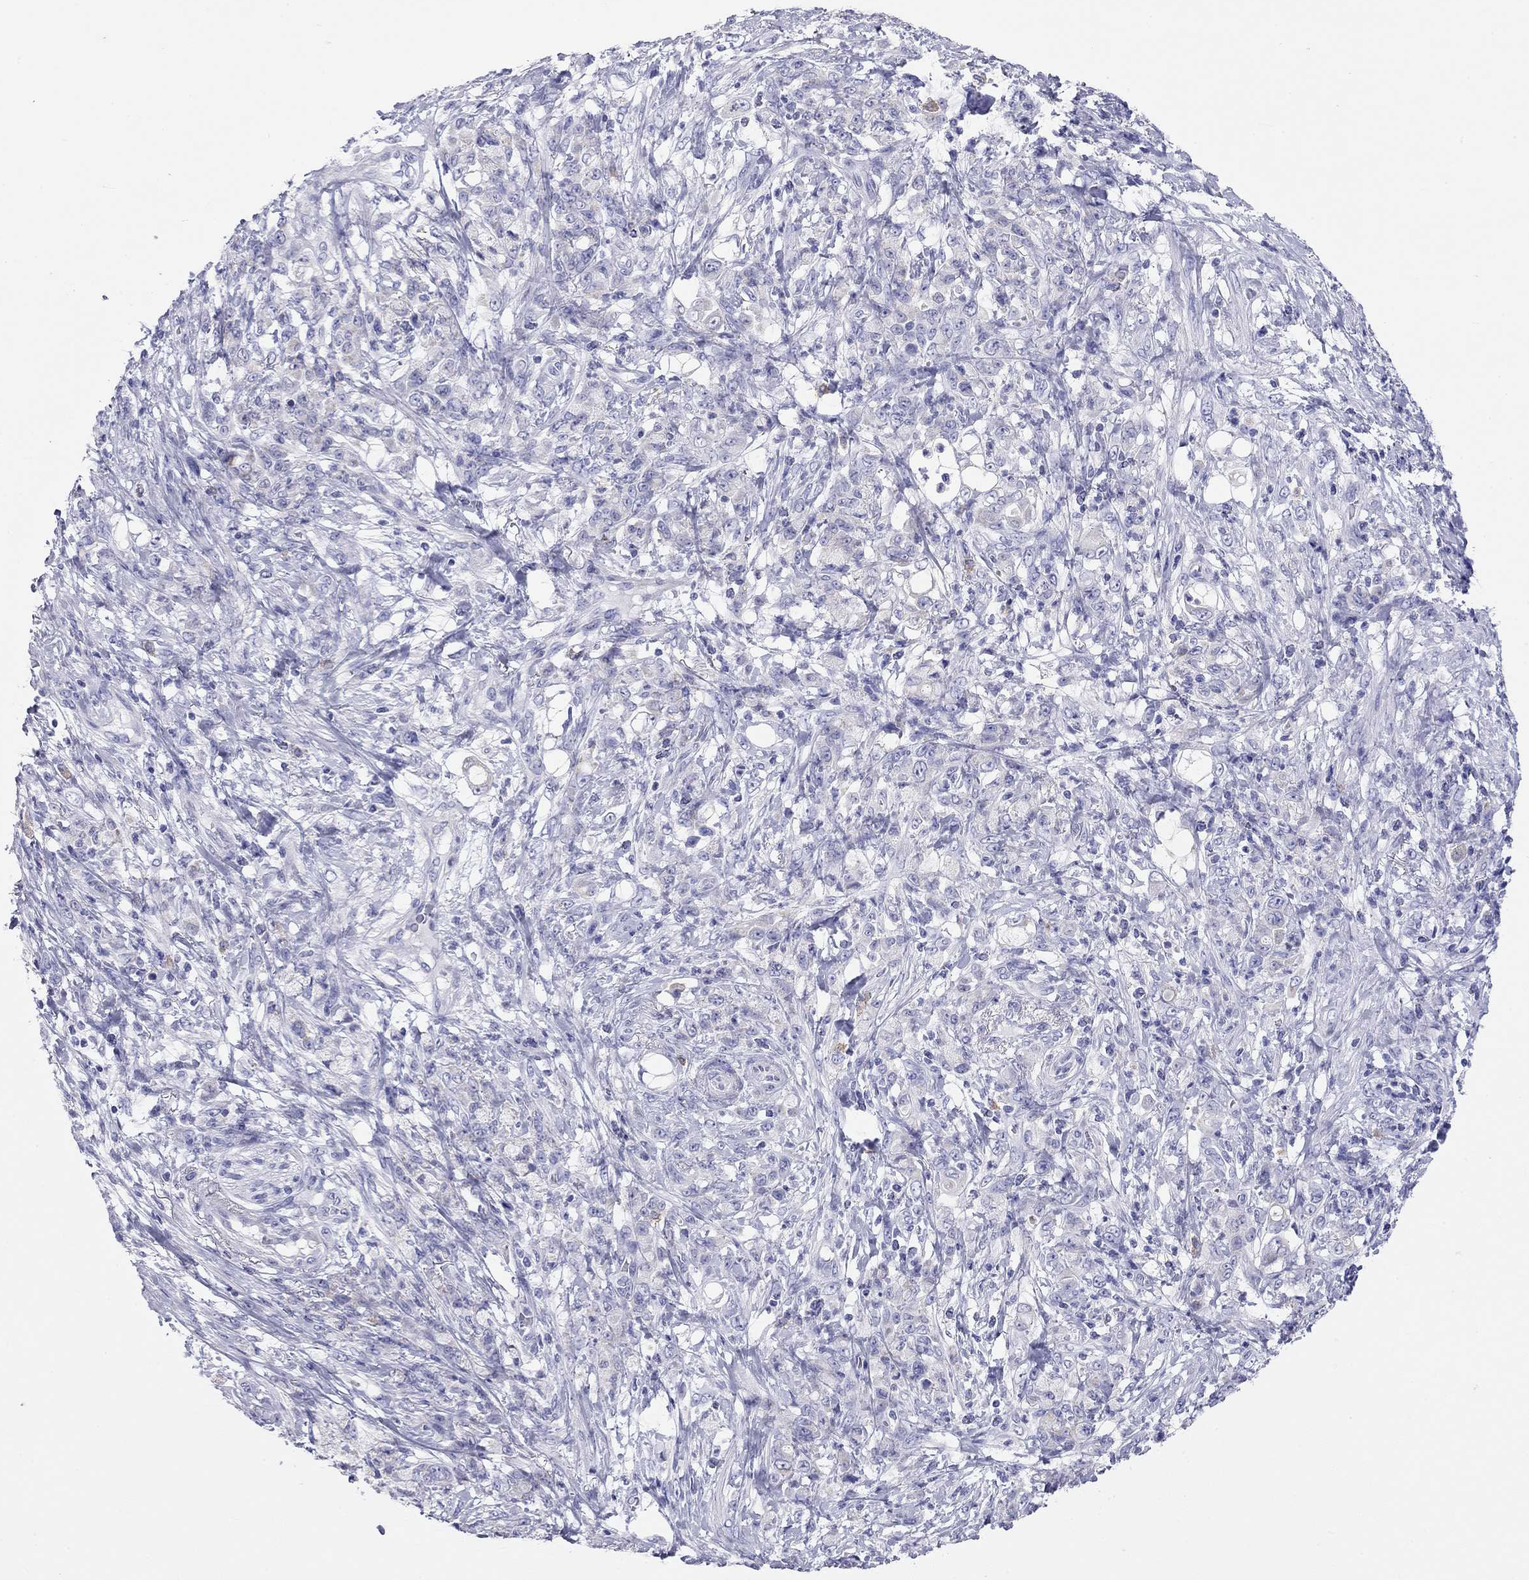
{"staining": {"intensity": "negative", "quantity": "none", "location": "none"}, "tissue": "stomach cancer", "cell_type": "Tumor cells", "image_type": "cancer", "snomed": [{"axis": "morphology", "description": "Adenocarcinoma, NOS"}, {"axis": "topography", "description": "Stomach"}], "caption": "Immunohistochemistry image of adenocarcinoma (stomach) stained for a protein (brown), which exhibits no staining in tumor cells.", "gene": "DPY19L2", "patient": {"sex": "female", "age": 79}}